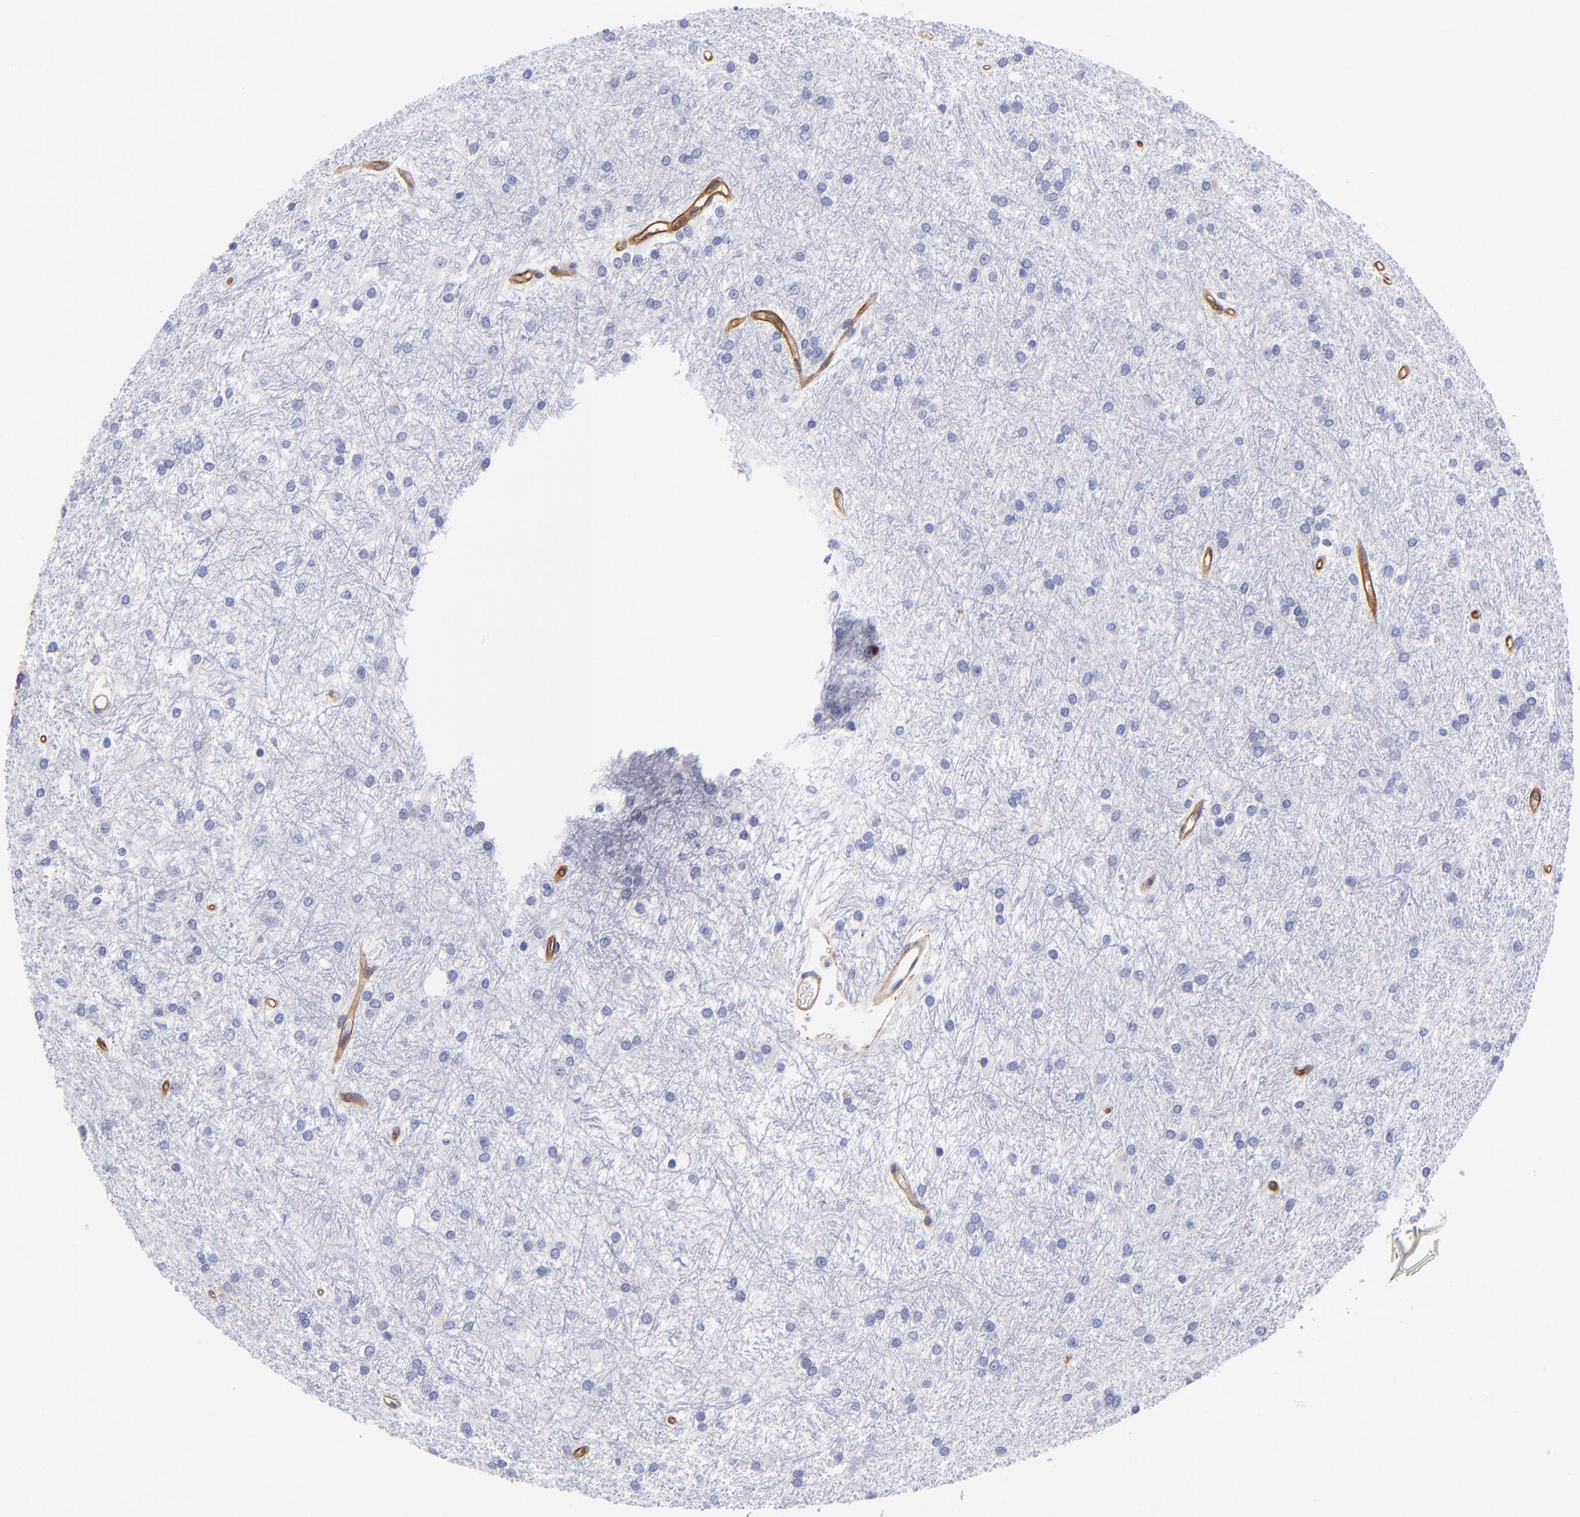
{"staining": {"intensity": "negative", "quantity": "none", "location": "none"}, "tissue": "glioma", "cell_type": "Tumor cells", "image_type": "cancer", "snomed": [{"axis": "morphology", "description": "Glioma, malignant, High grade"}, {"axis": "topography", "description": "Brain"}], "caption": "A high-resolution histopathology image shows immunohistochemistry staining of glioma, which displays no significant expression in tumor cells.", "gene": "PPFIBP1", "patient": {"sex": "female", "age": 50}}